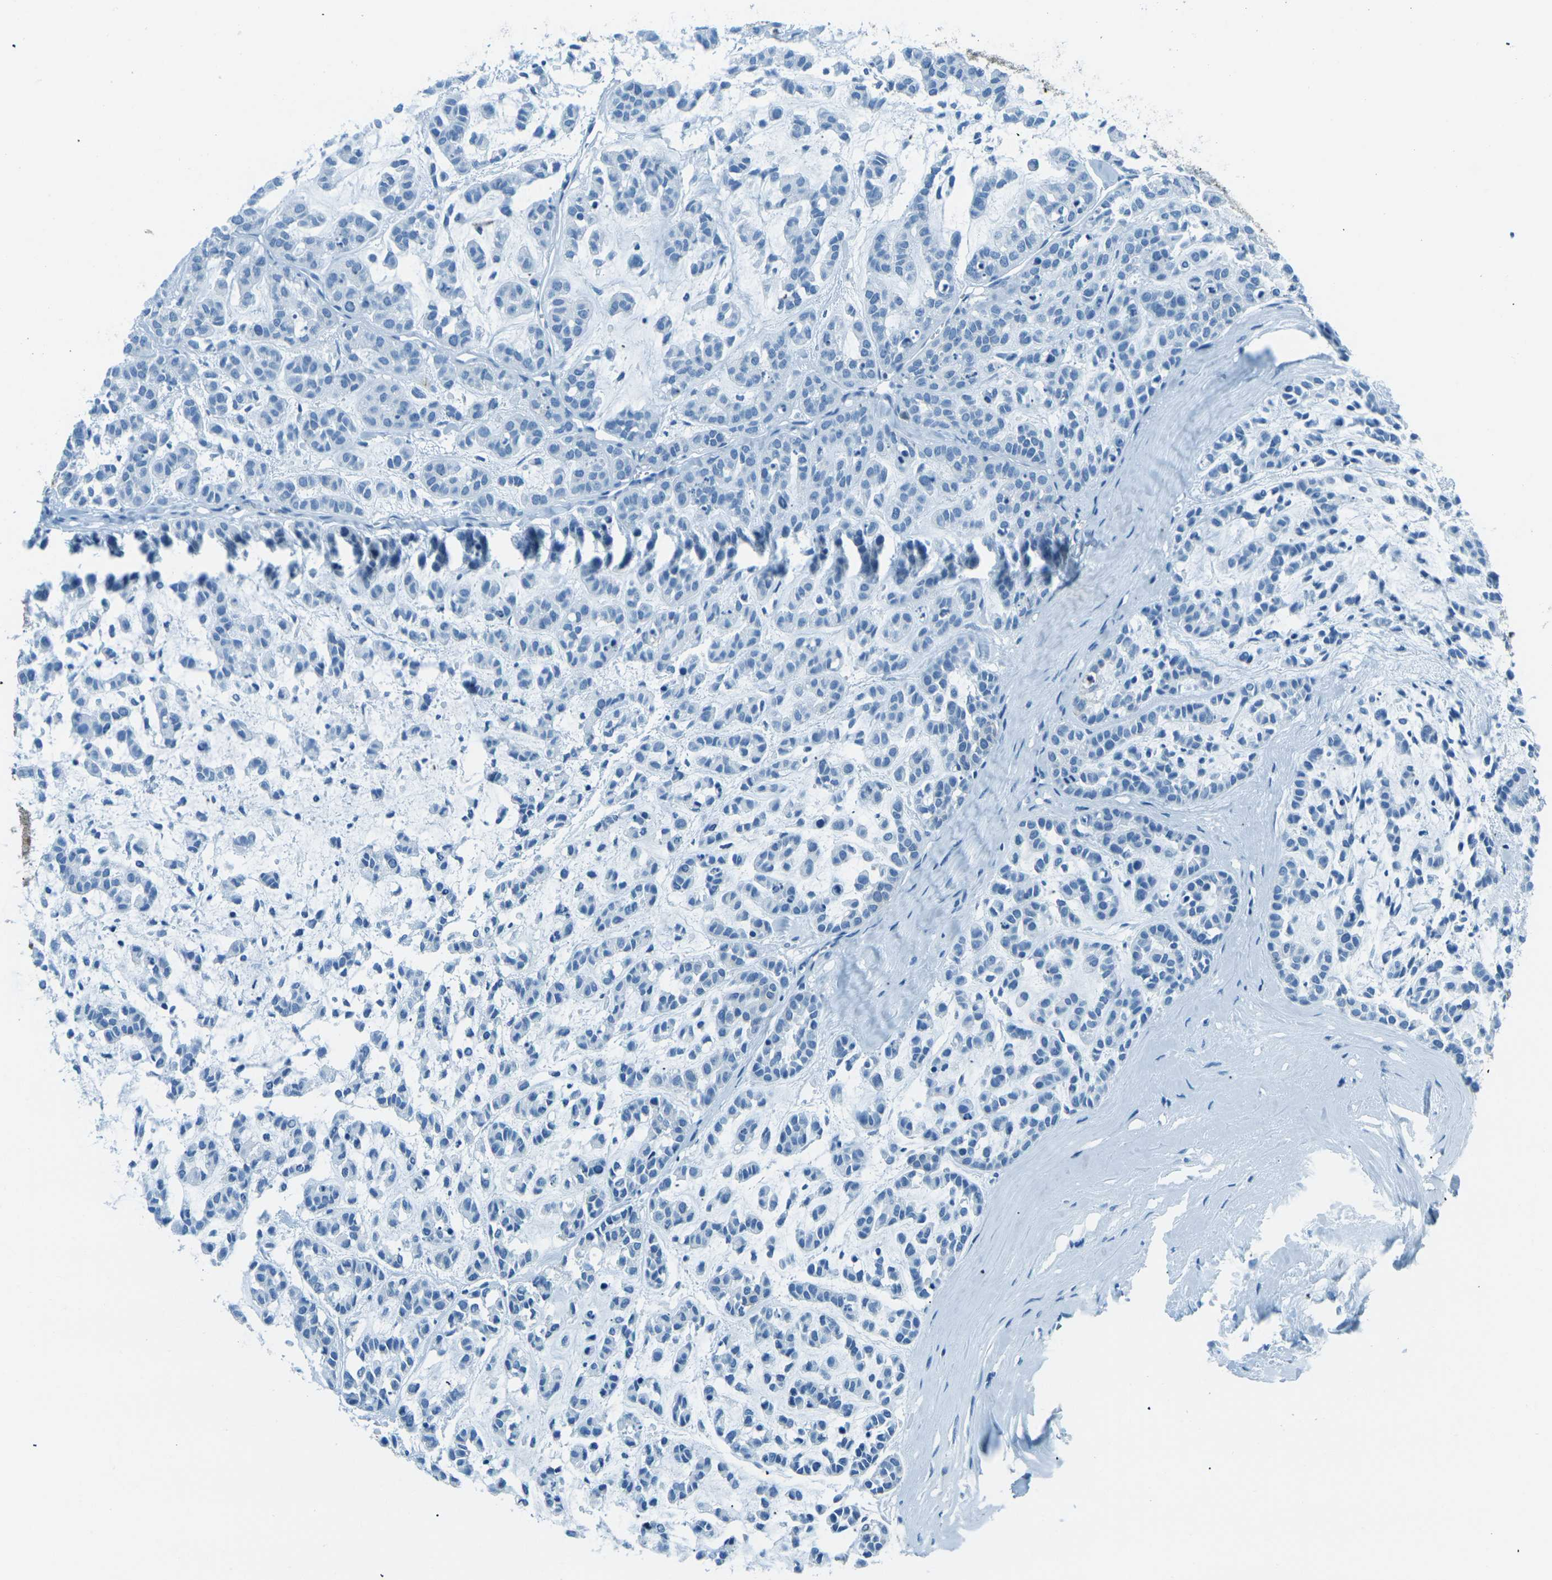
{"staining": {"intensity": "negative", "quantity": "none", "location": "none"}, "tissue": "head and neck cancer", "cell_type": "Tumor cells", "image_type": "cancer", "snomed": [{"axis": "morphology", "description": "Adenocarcinoma, NOS"}, {"axis": "morphology", "description": "Adenoma, NOS"}, {"axis": "topography", "description": "Head-Neck"}], "caption": "A high-resolution photomicrograph shows immunohistochemistry staining of head and neck adenoma, which displays no significant positivity in tumor cells.", "gene": "OCLN", "patient": {"sex": "female", "age": 55}}